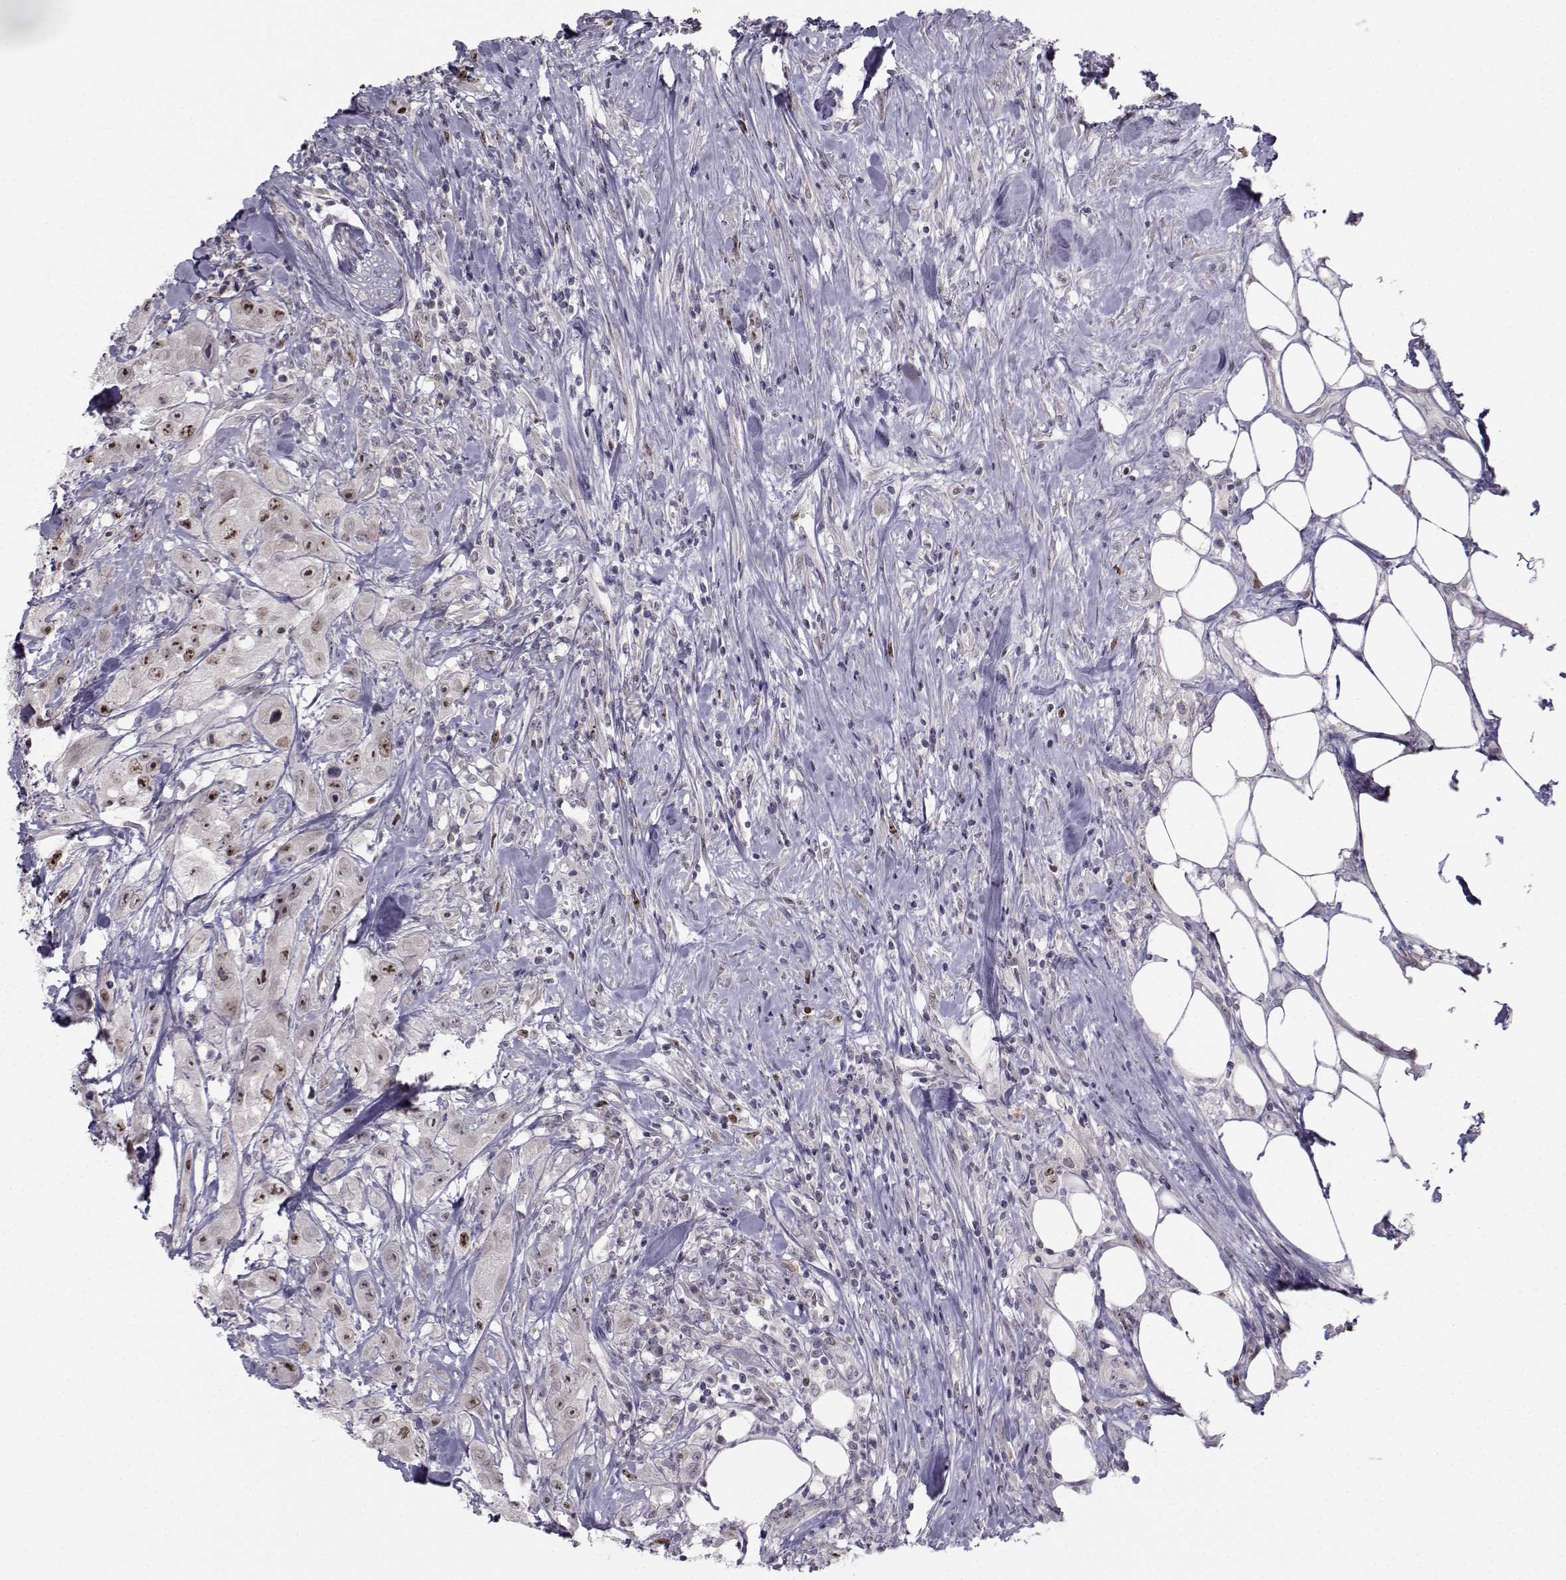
{"staining": {"intensity": "moderate", "quantity": "25%-75%", "location": "nuclear"}, "tissue": "urothelial cancer", "cell_type": "Tumor cells", "image_type": "cancer", "snomed": [{"axis": "morphology", "description": "Urothelial carcinoma, High grade"}, {"axis": "topography", "description": "Urinary bladder"}], "caption": "Immunohistochemical staining of urothelial carcinoma (high-grade) demonstrates medium levels of moderate nuclear protein positivity in about 25%-75% of tumor cells.", "gene": "LRP8", "patient": {"sex": "male", "age": 79}}